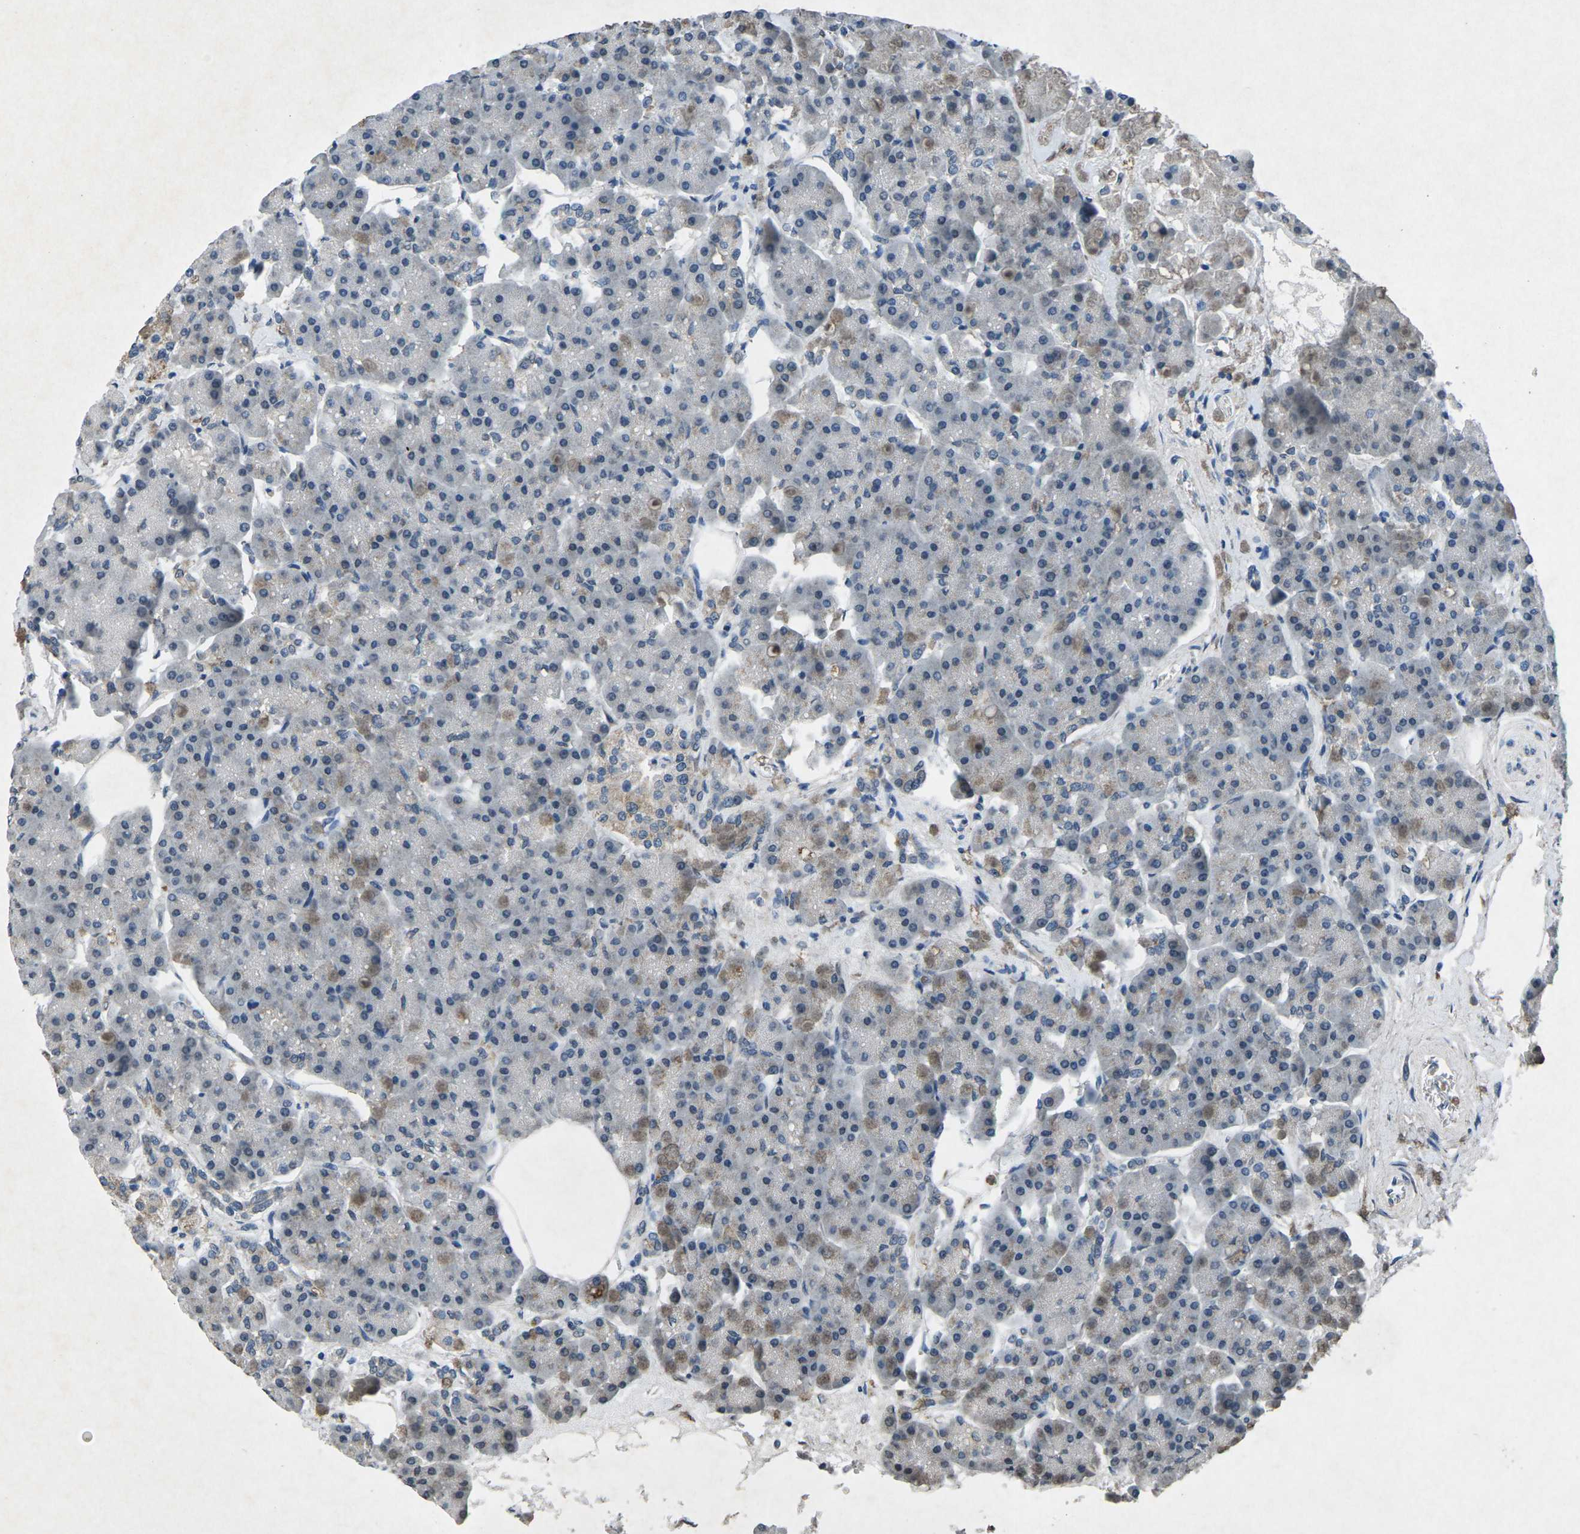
{"staining": {"intensity": "weak", "quantity": "<25%", "location": "cytoplasmic/membranous"}, "tissue": "pancreas", "cell_type": "Exocrine glandular cells", "image_type": "normal", "snomed": [{"axis": "morphology", "description": "Normal tissue, NOS"}, {"axis": "topography", "description": "Pancreas"}], "caption": "Immunohistochemical staining of normal pancreas demonstrates no significant staining in exocrine glandular cells.", "gene": "PLG", "patient": {"sex": "female", "age": 70}}